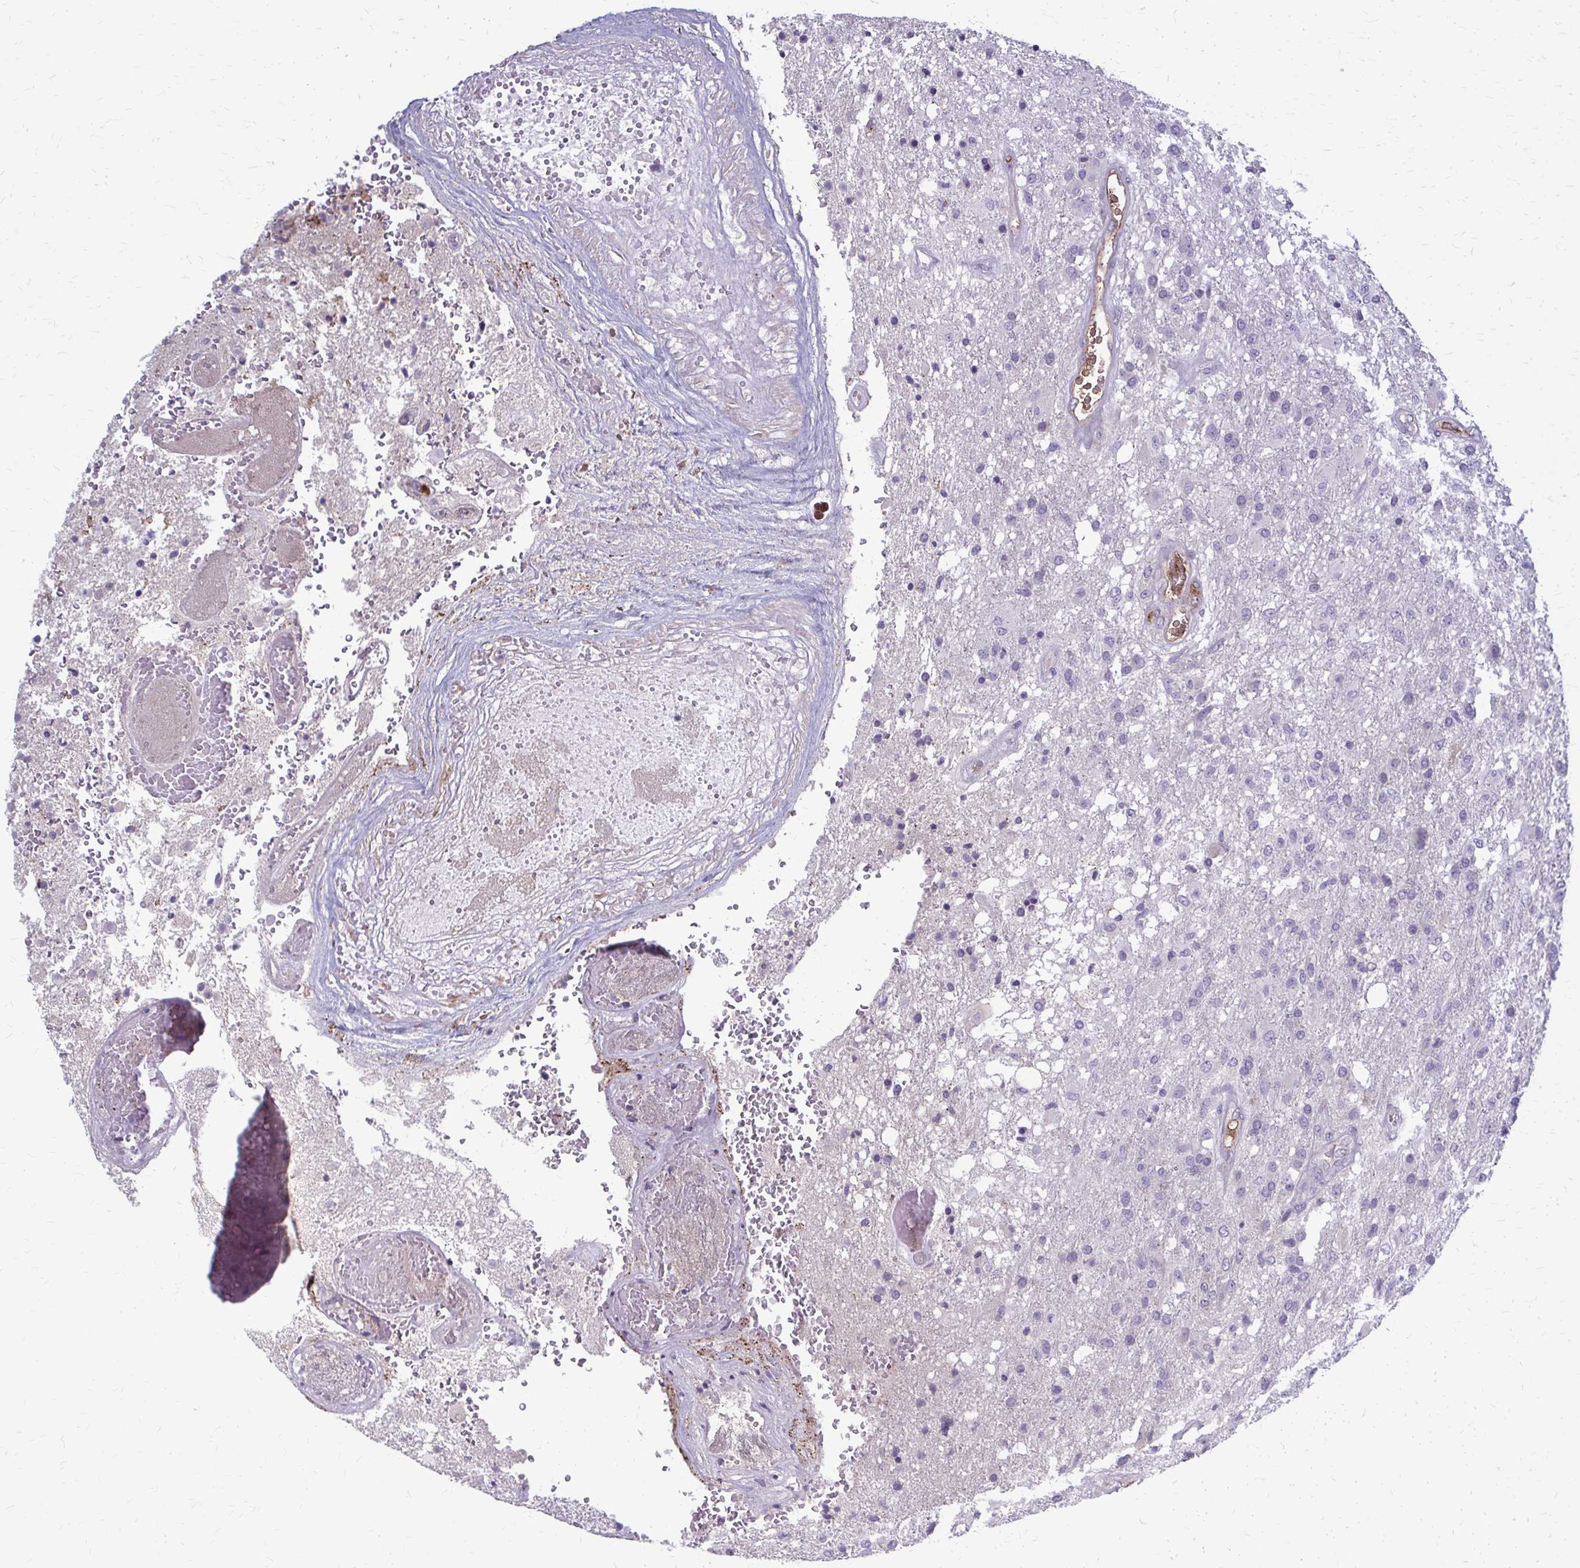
{"staining": {"intensity": "negative", "quantity": "none", "location": "none"}, "tissue": "glioma", "cell_type": "Tumor cells", "image_type": "cancer", "snomed": [{"axis": "morphology", "description": "Glioma, malignant, High grade"}, {"axis": "topography", "description": "Brain"}], "caption": "The immunohistochemistry (IHC) histopathology image has no significant expression in tumor cells of malignant glioma (high-grade) tissue. (Brightfield microscopy of DAB immunohistochemistry at high magnification).", "gene": "MCRIP2", "patient": {"sex": "female", "age": 74}}